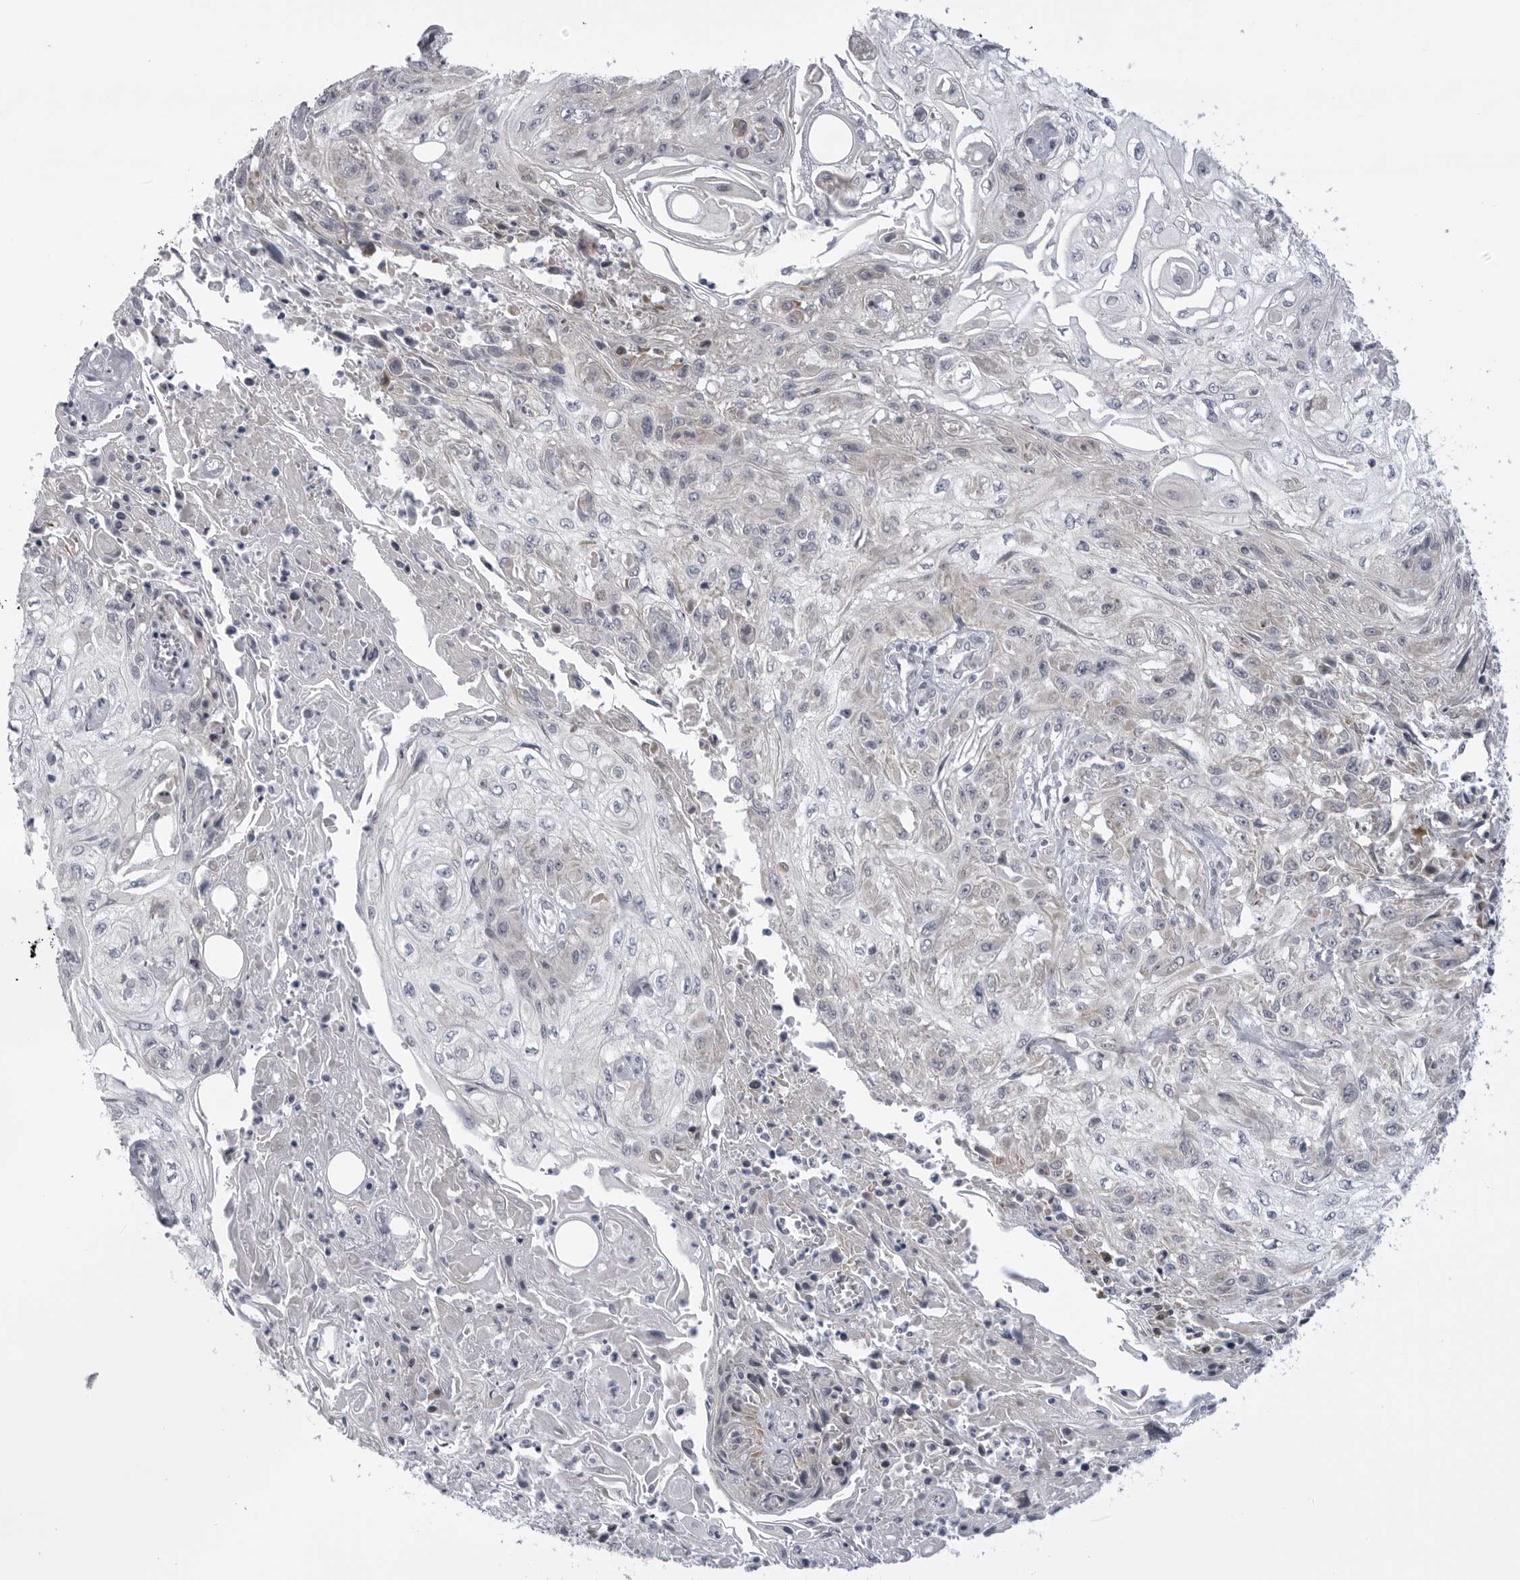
{"staining": {"intensity": "negative", "quantity": "none", "location": "none"}, "tissue": "skin cancer", "cell_type": "Tumor cells", "image_type": "cancer", "snomed": [{"axis": "morphology", "description": "Squamous cell carcinoma, NOS"}, {"axis": "morphology", "description": "Squamous cell carcinoma, metastatic, NOS"}, {"axis": "topography", "description": "Skin"}, {"axis": "topography", "description": "Lymph node"}], "caption": "This is an immunohistochemistry micrograph of human skin cancer. There is no positivity in tumor cells.", "gene": "LRRC45", "patient": {"sex": "male", "age": 75}}